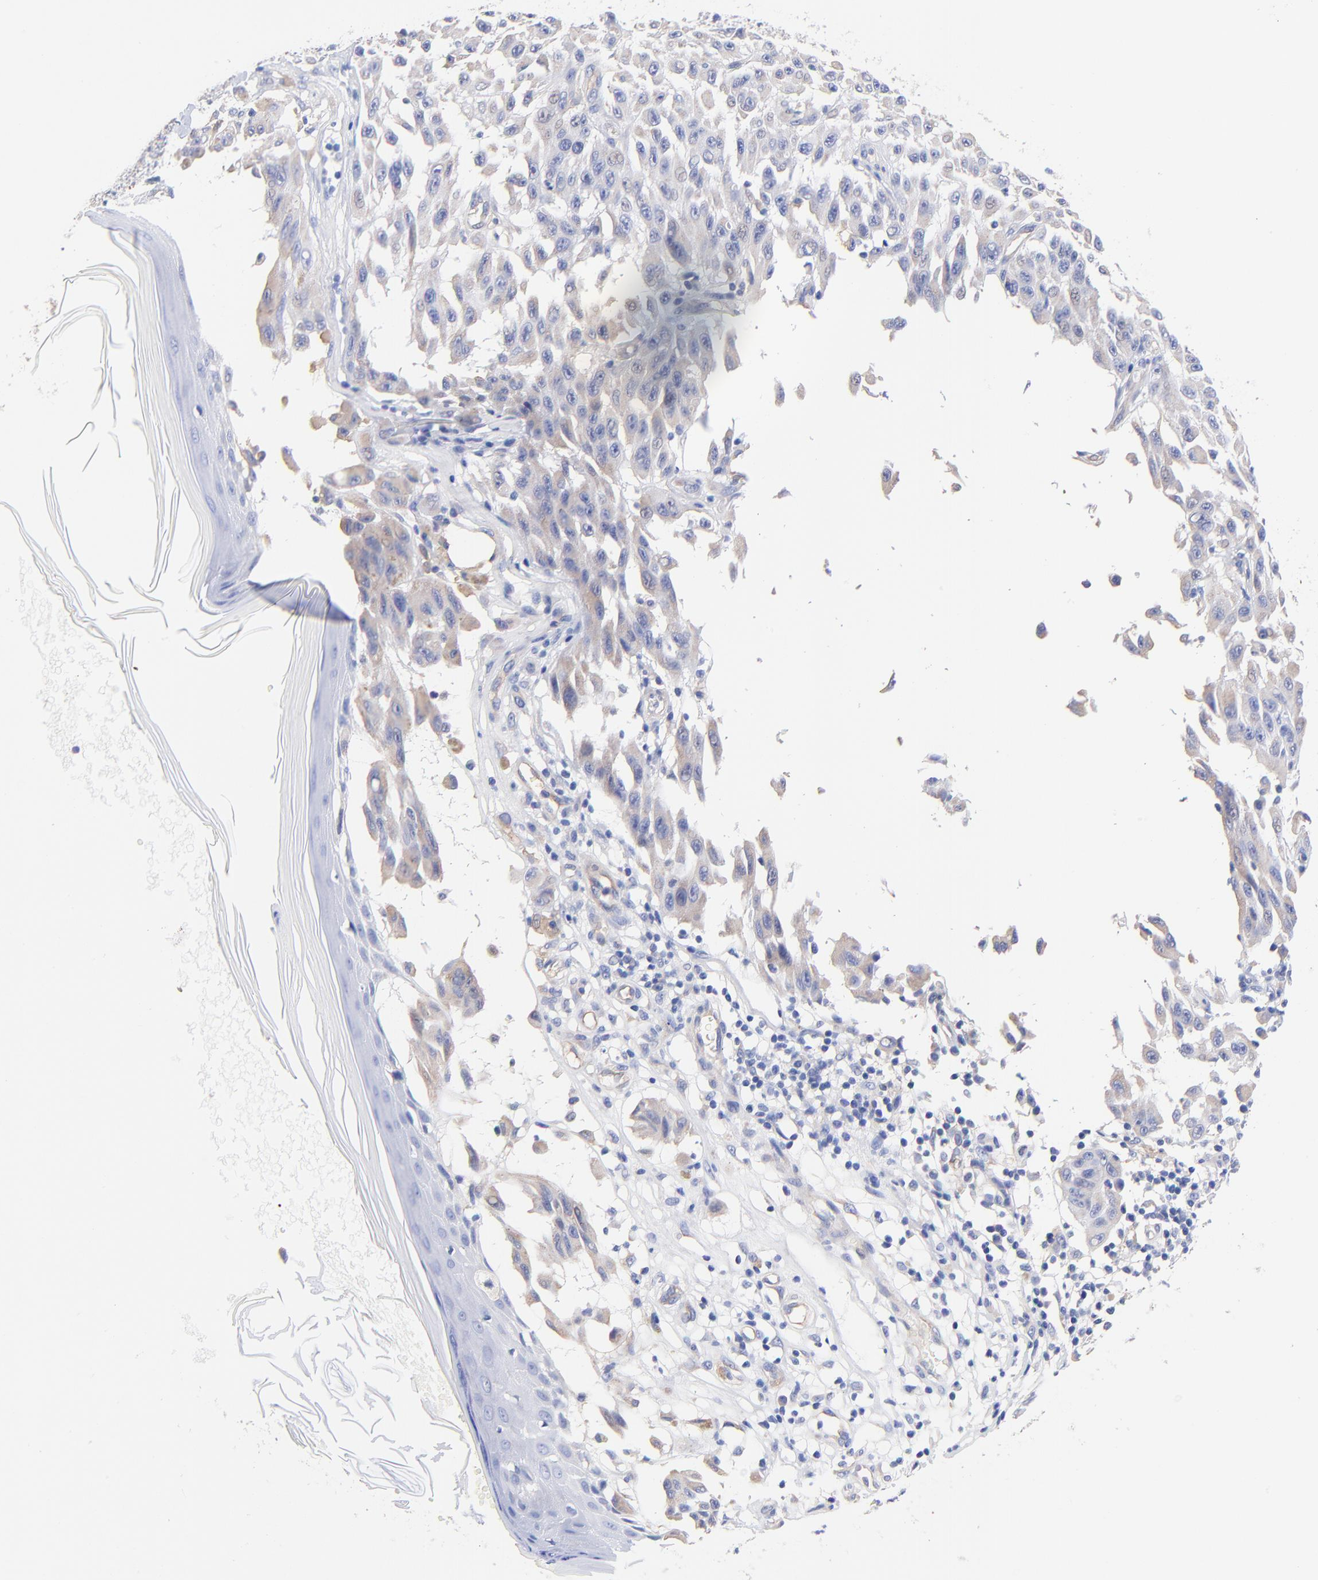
{"staining": {"intensity": "weak", "quantity": "<25%", "location": "cytoplasmic/membranous"}, "tissue": "melanoma", "cell_type": "Tumor cells", "image_type": "cancer", "snomed": [{"axis": "morphology", "description": "Malignant melanoma, NOS"}, {"axis": "topography", "description": "Skin"}], "caption": "A high-resolution photomicrograph shows immunohistochemistry staining of malignant melanoma, which reveals no significant staining in tumor cells. (IHC, brightfield microscopy, high magnification).", "gene": "SLC44A2", "patient": {"sex": "male", "age": 30}}